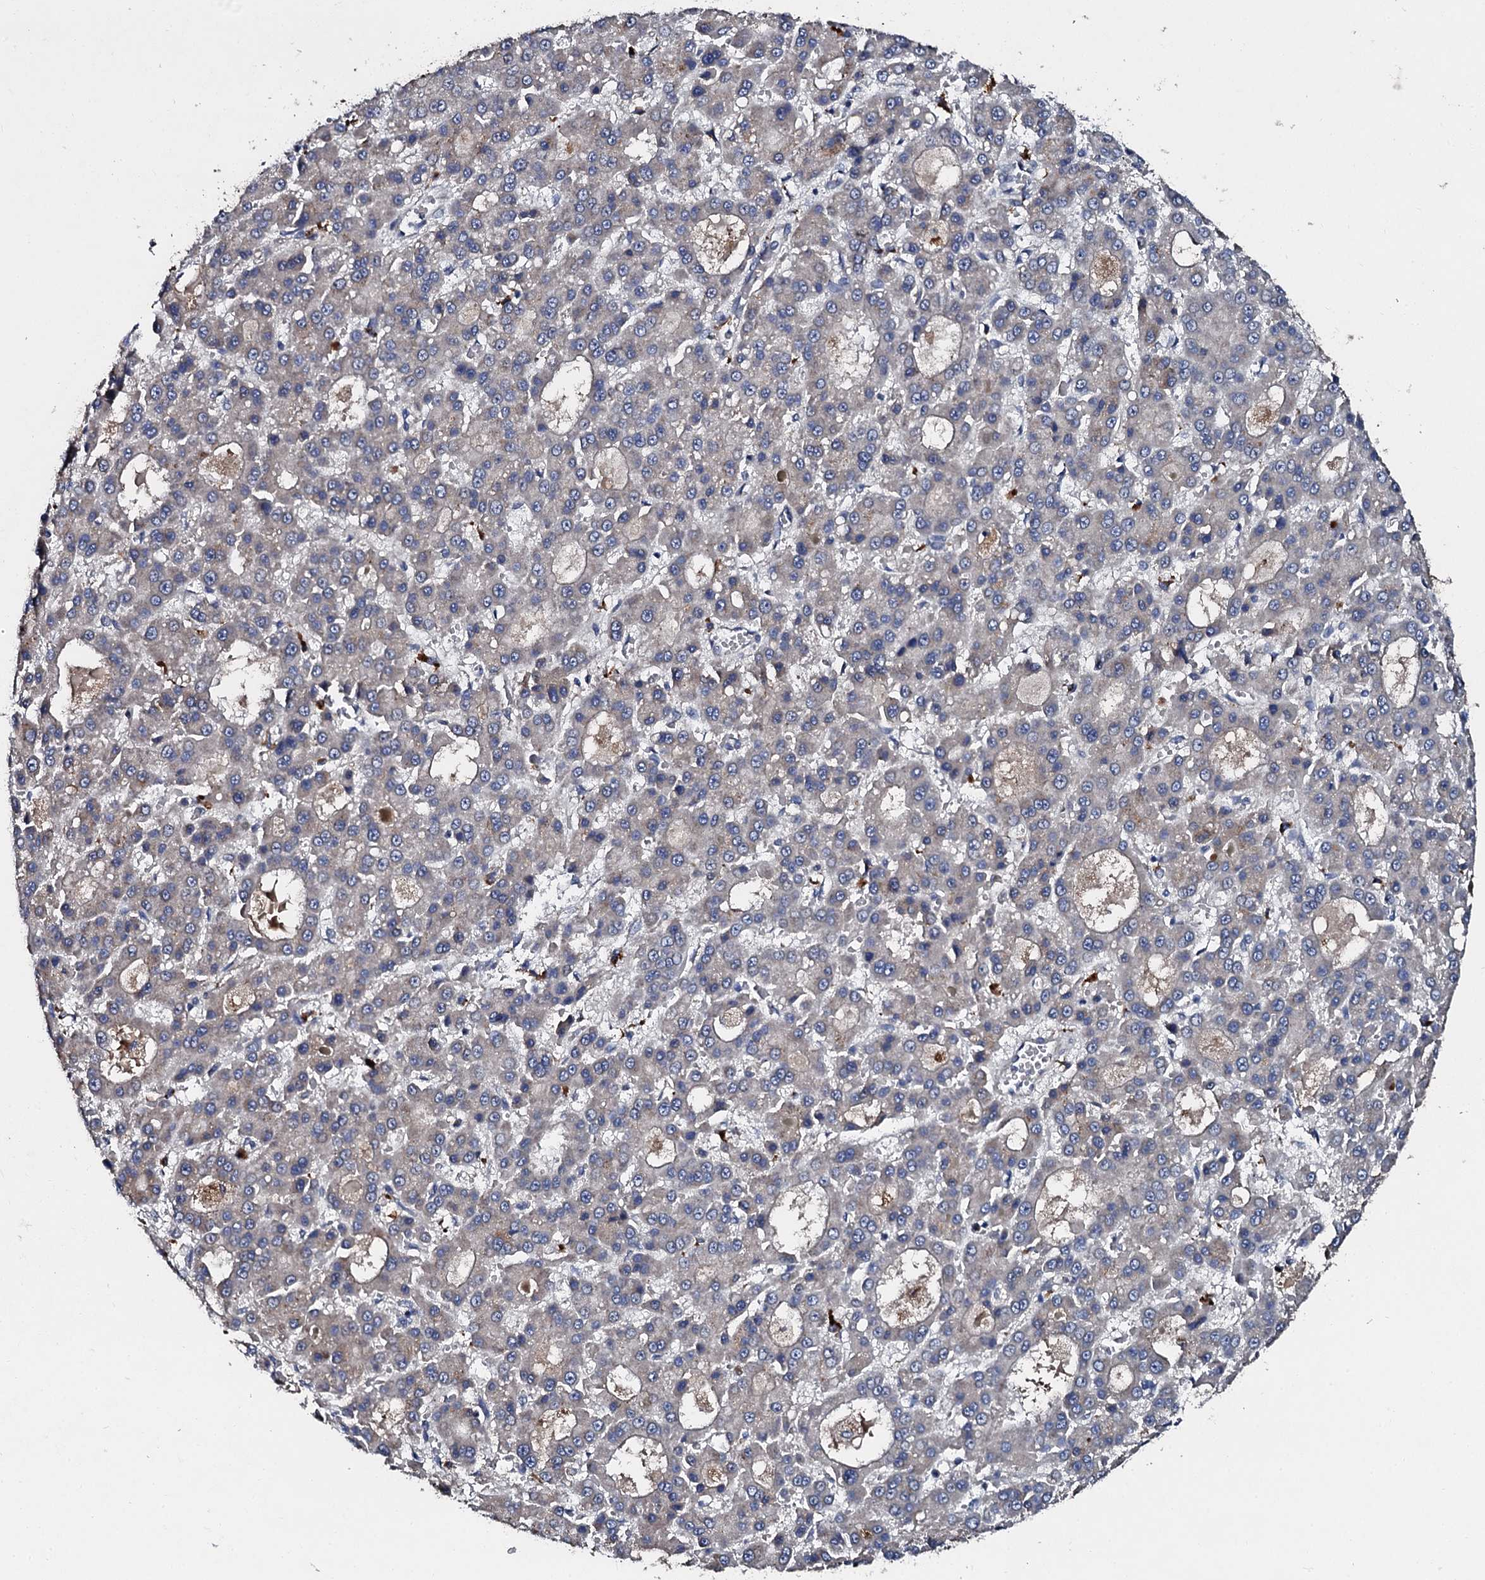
{"staining": {"intensity": "negative", "quantity": "none", "location": "none"}, "tissue": "liver cancer", "cell_type": "Tumor cells", "image_type": "cancer", "snomed": [{"axis": "morphology", "description": "Carcinoma, Hepatocellular, NOS"}, {"axis": "topography", "description": "Liver"}], "caption": "Immunohistochemistry histopathology image of liver cancer (hepatocellular carcinoma) stained for a protein (brown), which displays no expression in tumor cells.", "gene": "LRRC28", "patient": {"sex": "male", "age": 70}}